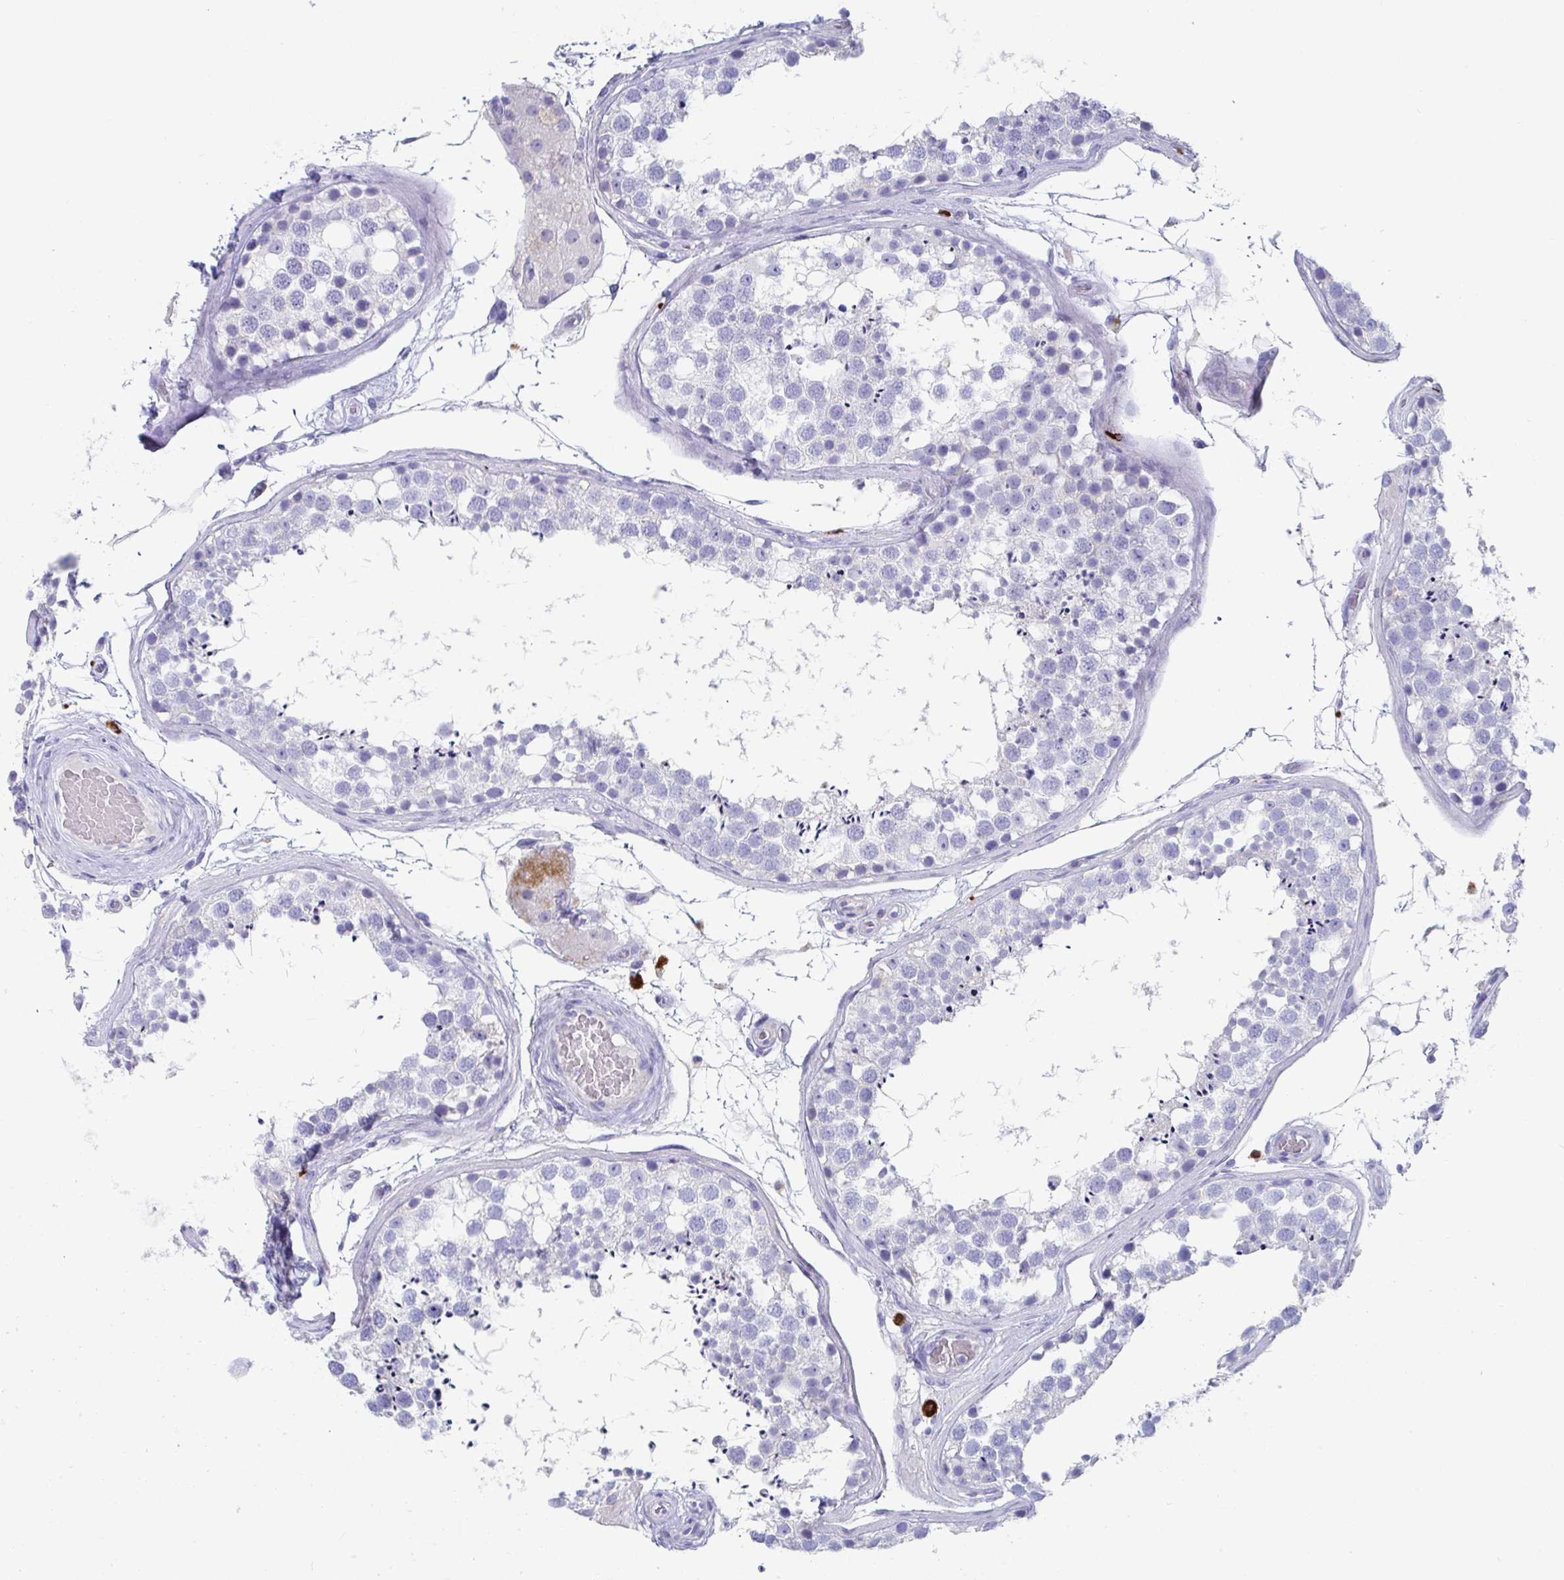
{"staining": {"intensity": "negative", "quantity": "none", "location": "none"}, "tissue": "testis", "cell_type": "Cells in seminiferous ducts", "image_type": "normal", "snomed": [{"axis": "morphology", "description": "Normal tissue, NOS"}, {"axis": "morphology", "description": "Seminoma, NOS"}, {"axis": "topography", "description": "Testis"}], "caption": "Immunohistochemistry of unremarkable human testis displays no expression in cells in seminiferous ducts.", "gene": "PLA2G1B", "patient": {"sex": "male", "age": 65}}